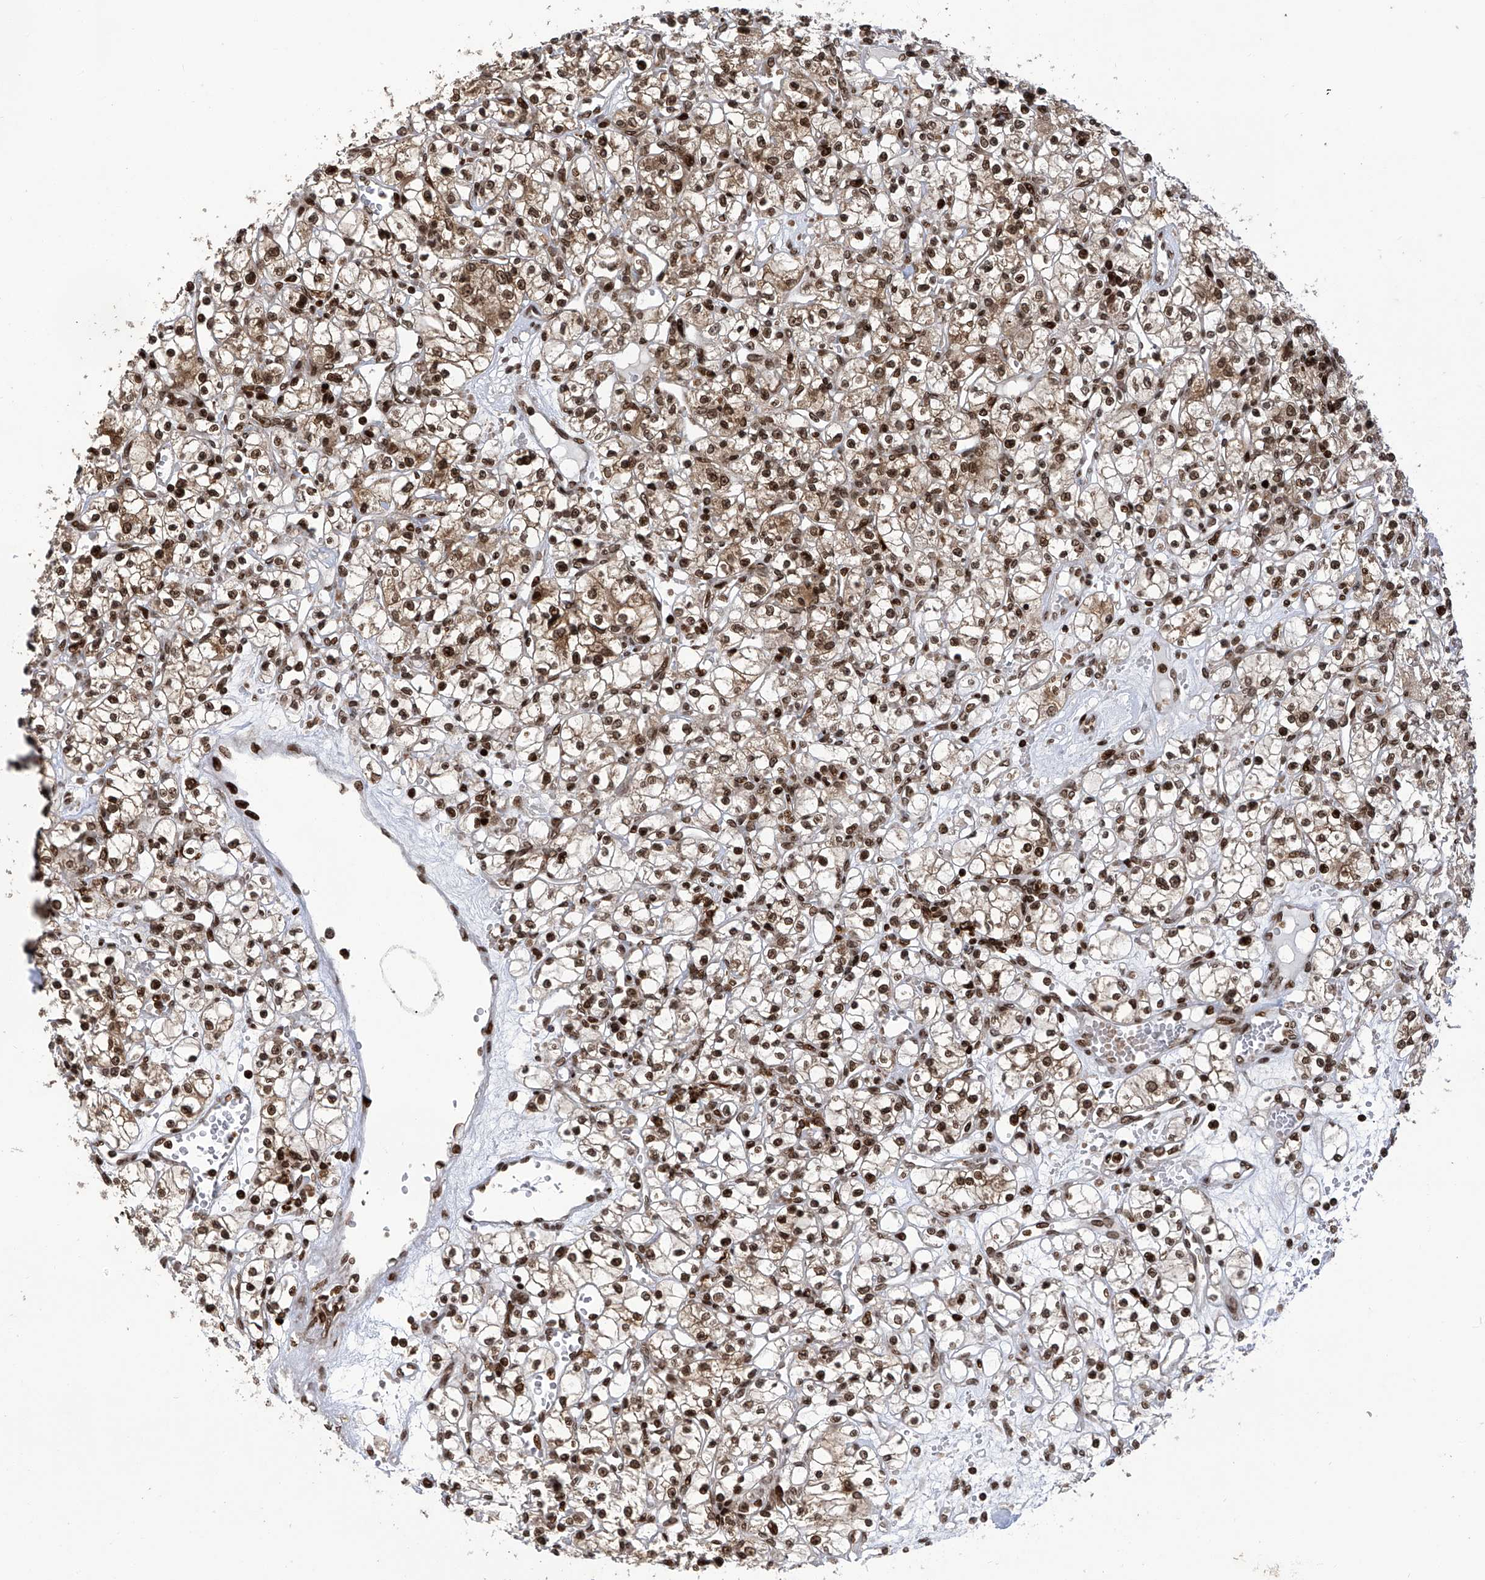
{"staining": {"intensity": "strong", "quantity": ">75%", "location": "nuclear"}, "tissue": "renal cancer", "cell_type": "Tumor cells", "image_type": "cancer", "snomed": [{"axis": "morphology", "description": "Adenocarcinoma, NOS"}, {"axis": "topography", "description": "Kidney"}], "caption": "This histopathology image demonstrates immunohistochemistry (IHC) staining of adenocarcinoma (renal), with high strong nuclear positivity in about >75% of tumor cells.", "gene": "PAK1IP1", "patient": {"sex": "female", "age": 59}}